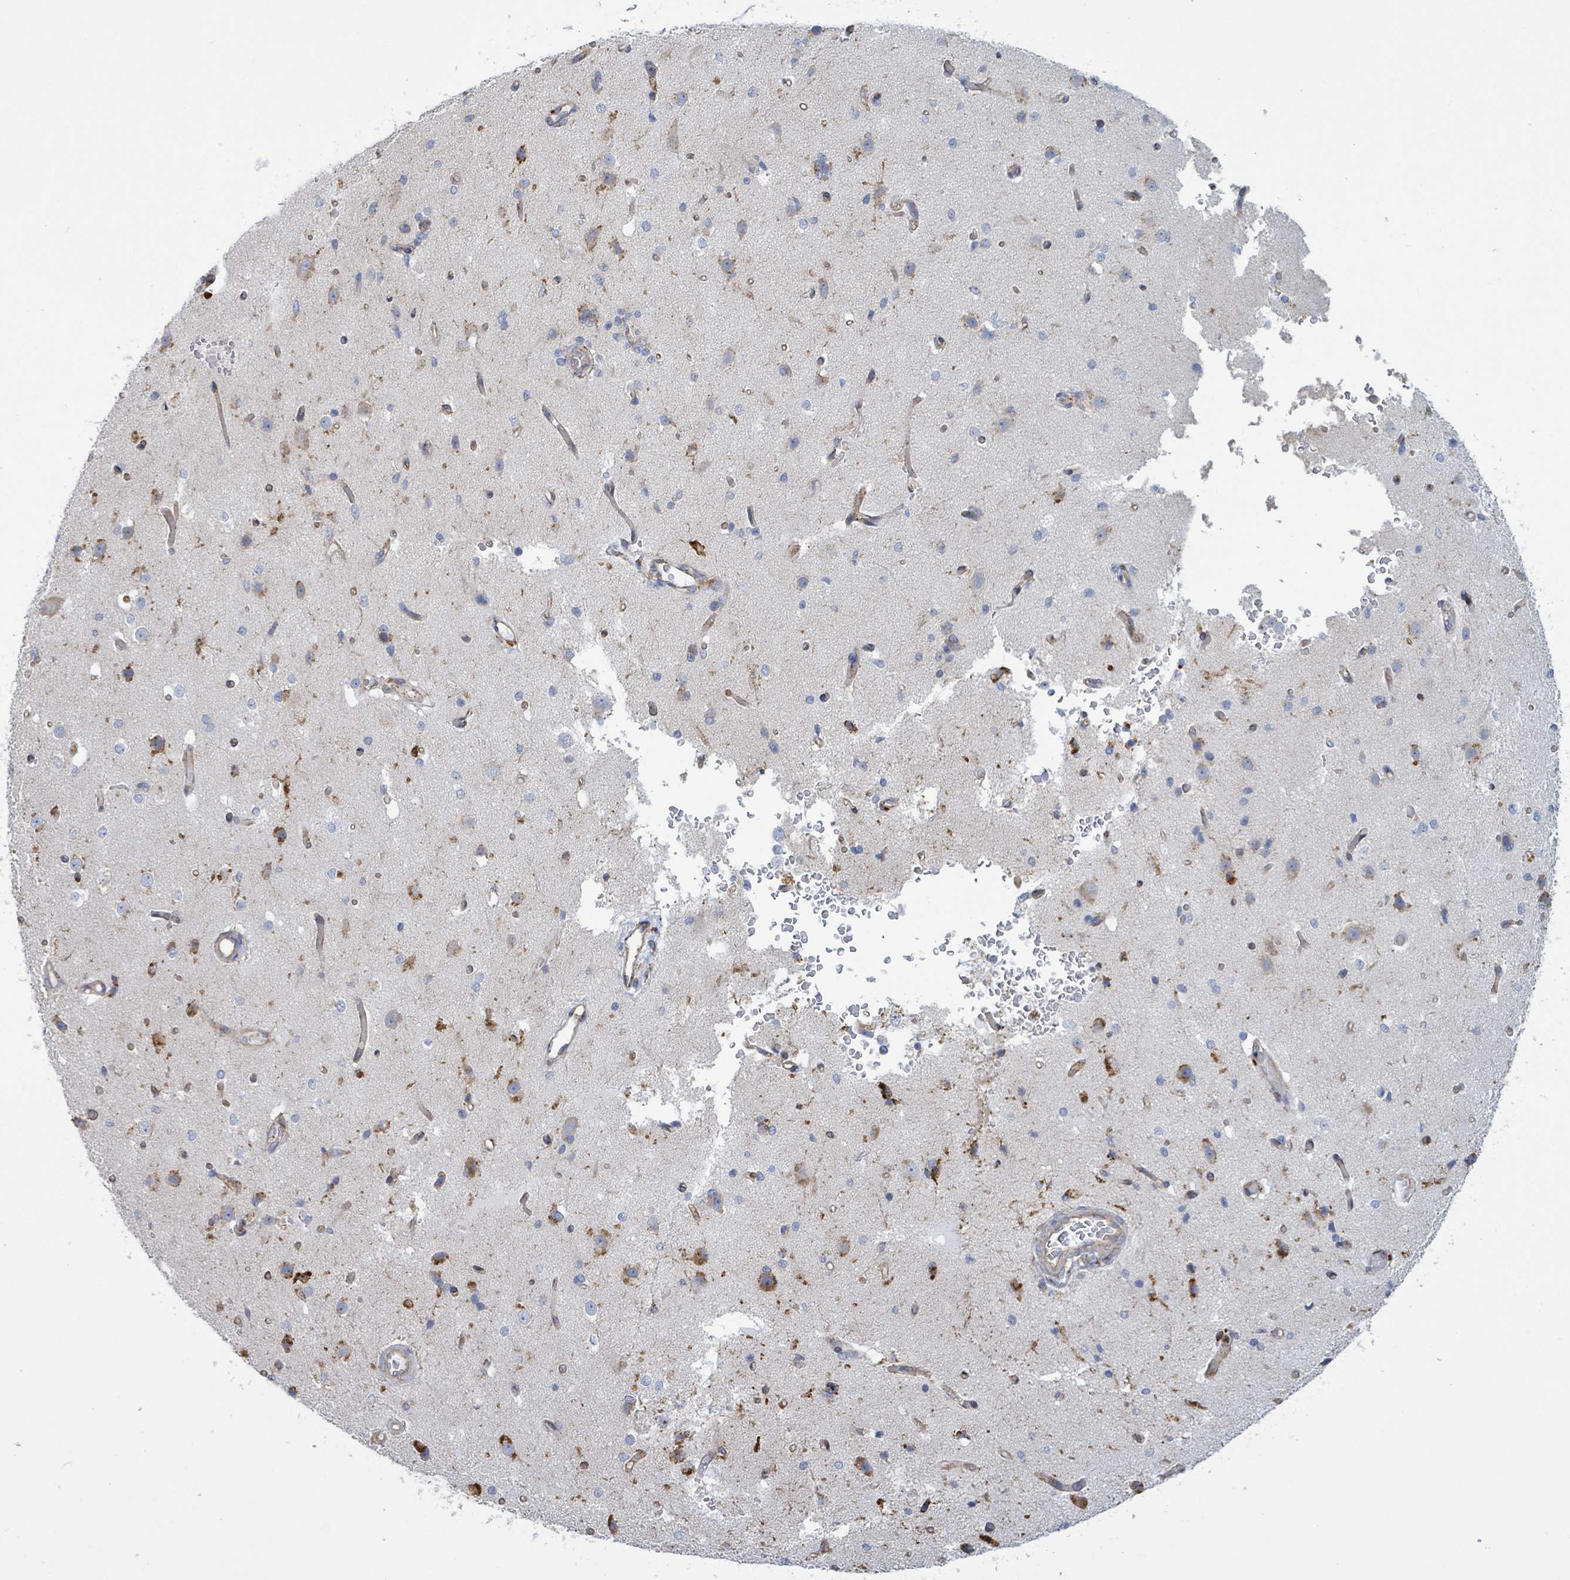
{"staining": {"intensity": "moderate", "quantity": ">75%", "location": "cytoplasmic/membranous"}, "tissue": "cerebral cortex", "cell_type": "Endothelial cells", "image_type": "normal", "snomed": [{"axis": "morphology", "description": "Normal tissue, NOS"}, {"axis": "morphology", "description": "Inflammation, NOS"}, {"axis": "topography", "description": "Cerebral cortex"}], "caption": "Normal cerebral cortex shows moderate cytoplasmic/membranous staining in approximately >75% of endothelial cells (IHC, brightfield microscopy, high magnification)..", "gene": "RFPL4AL1", "patient": {"sex": "male", "age": 6}}